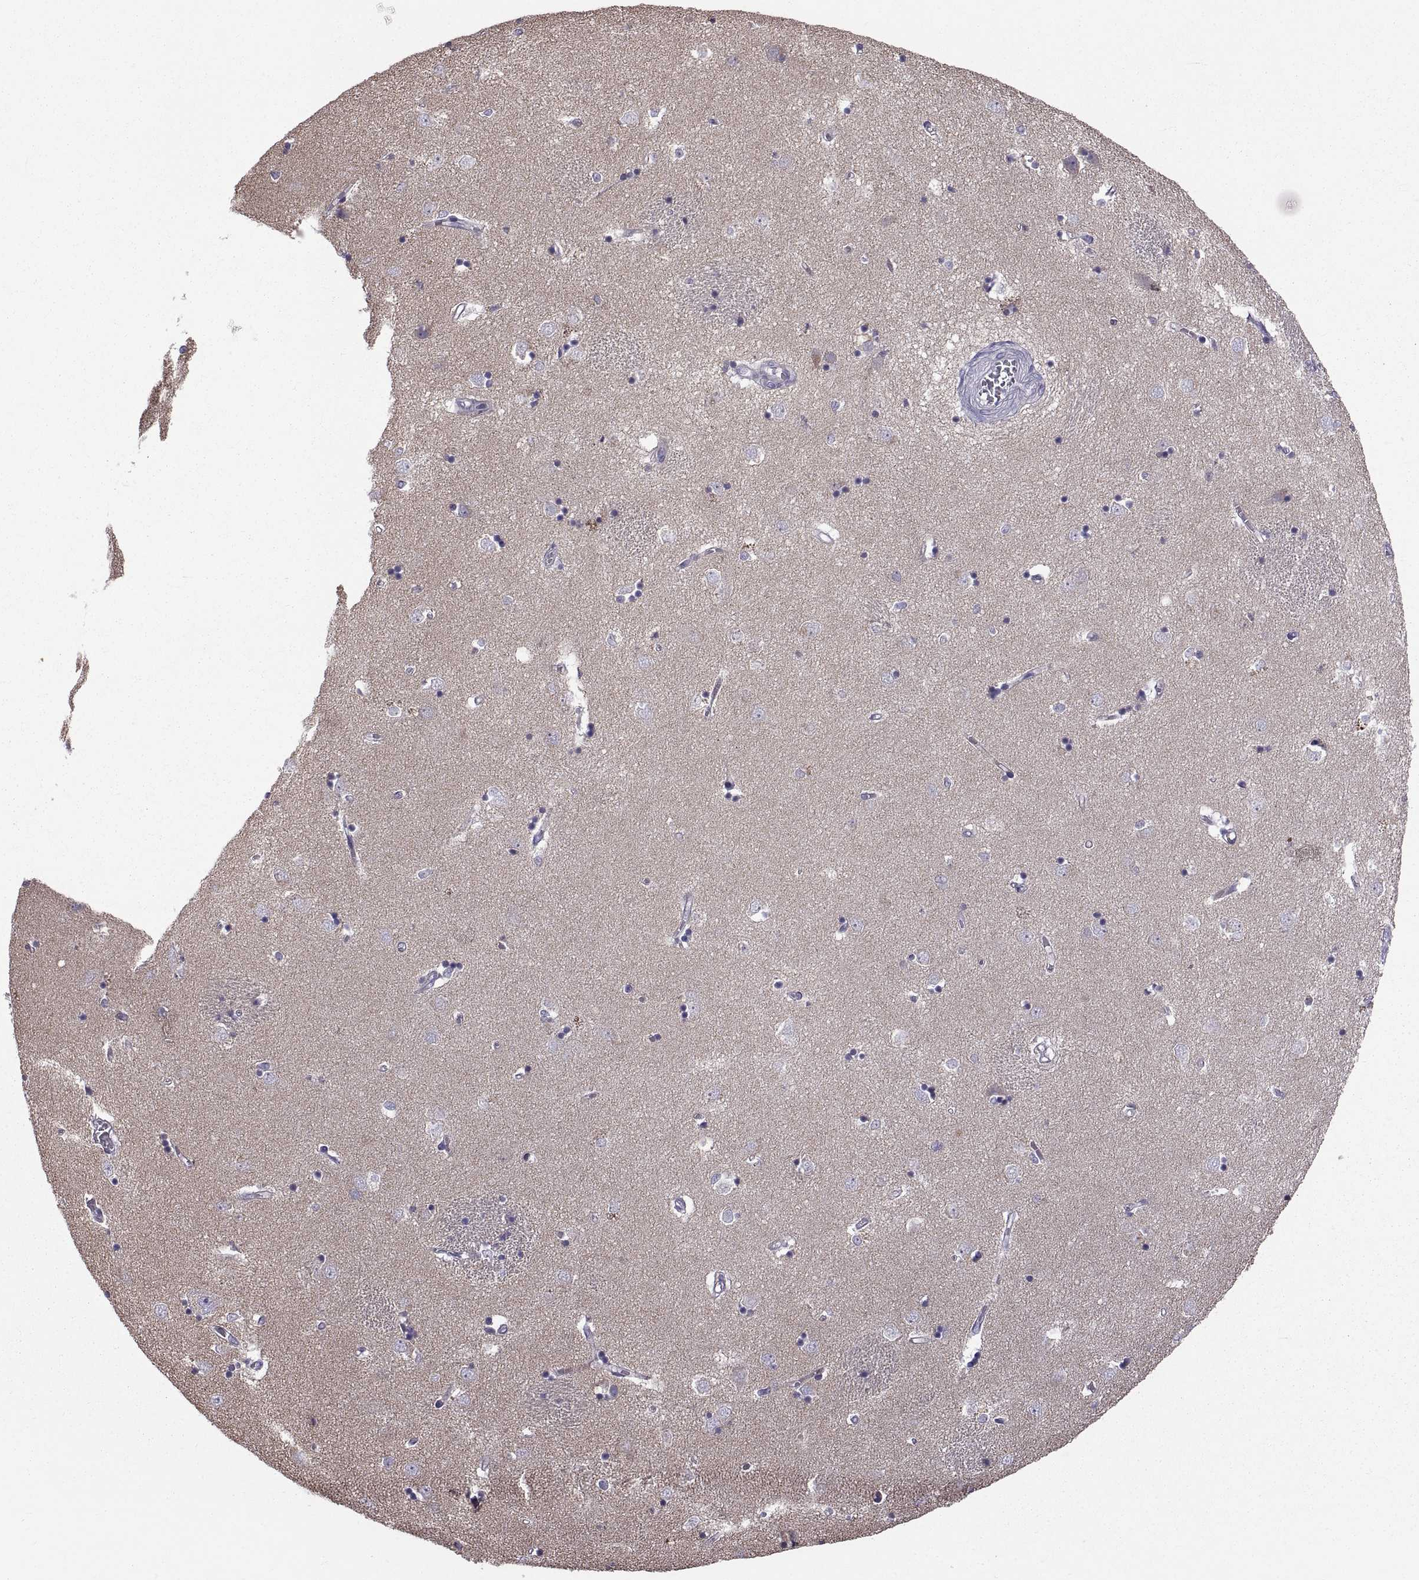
{"staining": {"intensity": "negative", "quantity": "none", "location": "none"}, "tissue": "caudate", "cell_type": "Glial cells", "image_type": "normal", "snomed": [{"axis": "morphology", "description": "Normal tissue, NOS"}, {"axis": "topography", "description": "Lateral ventricle wall"}], "caption": "The image exhibits no significant expression in glial cells of caudate.", "gene": "ARSL", "patient": {"sex": "male", "age": 54}}